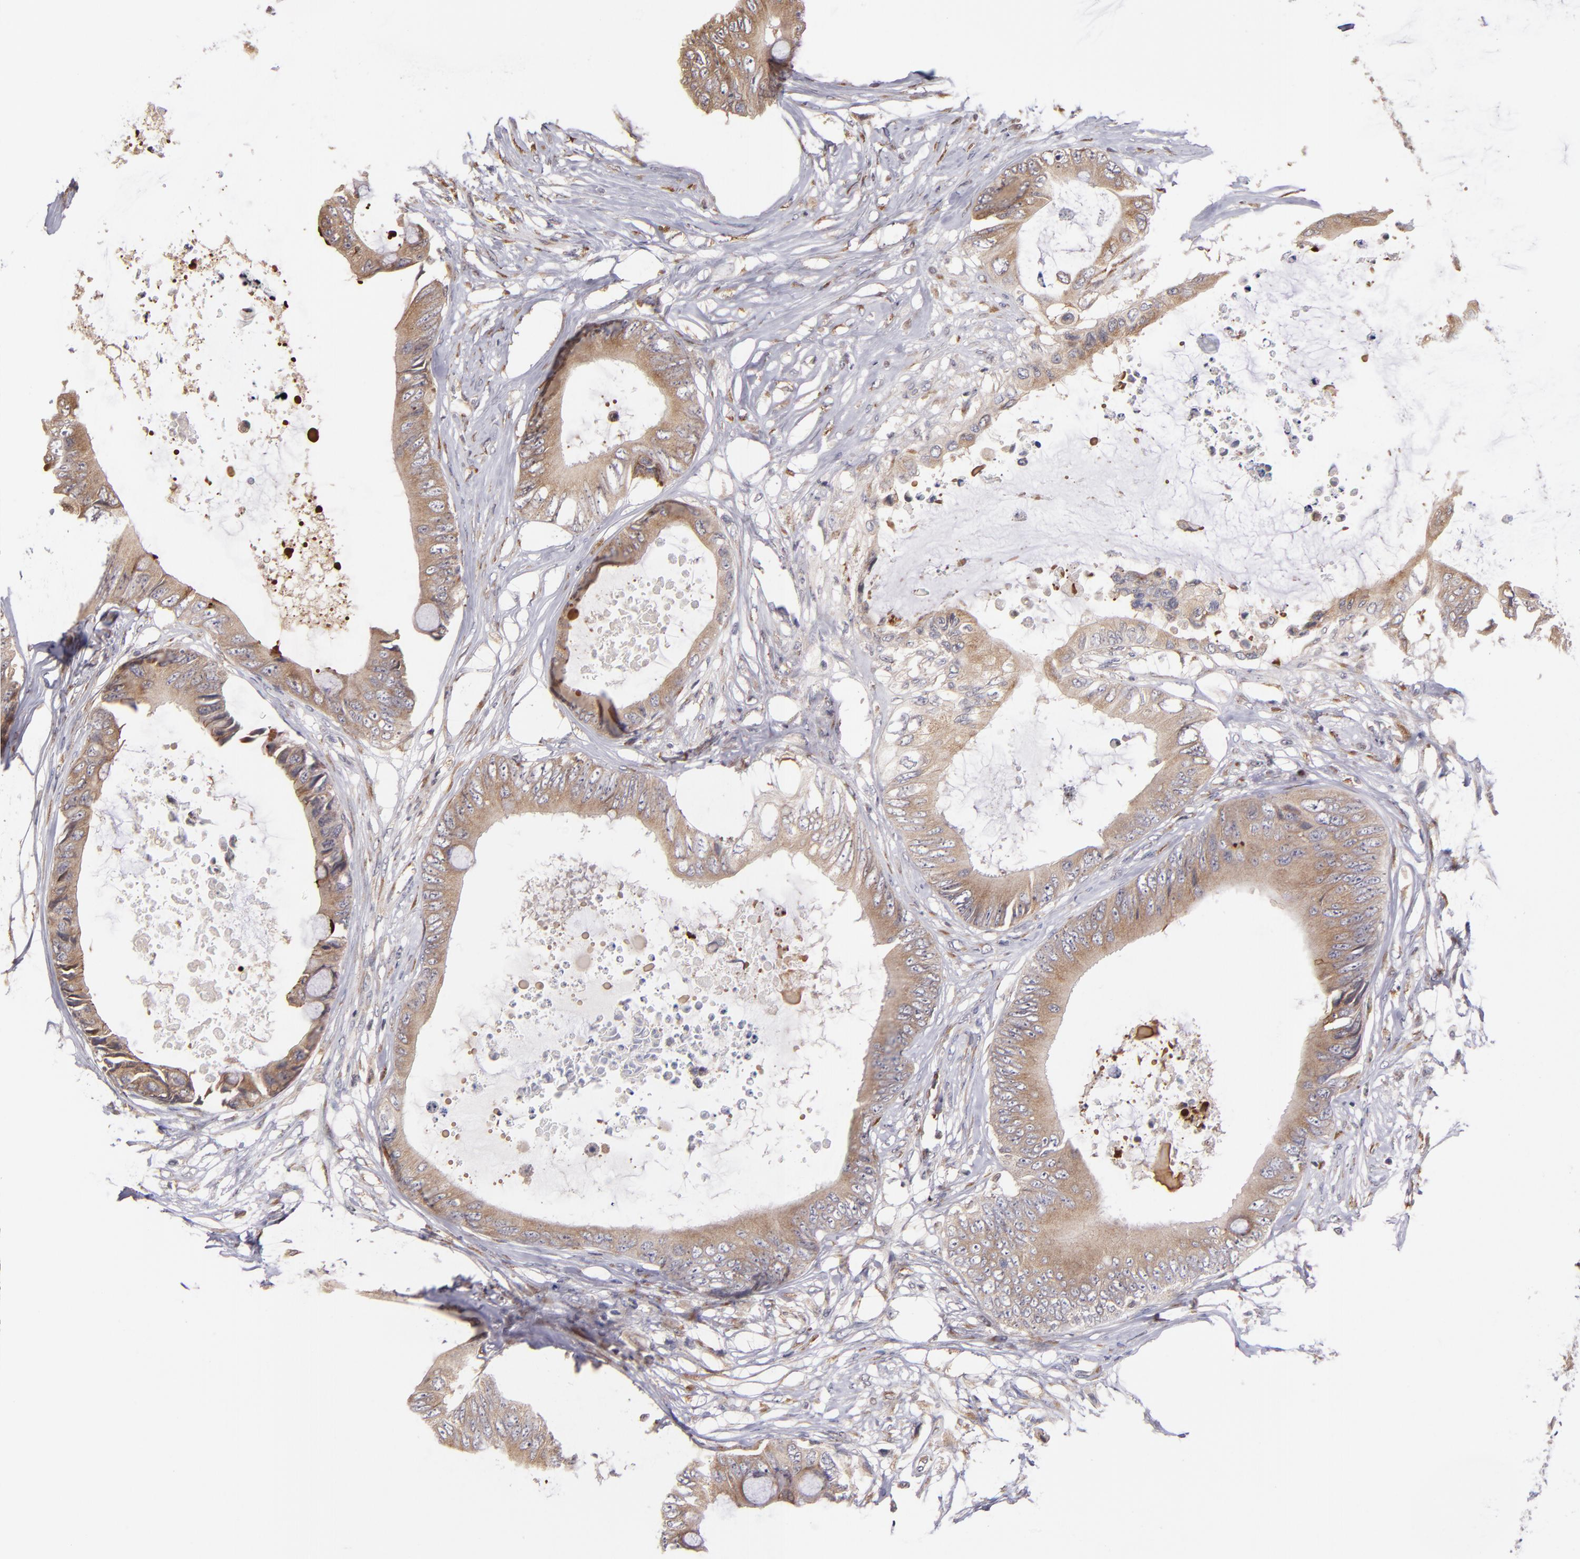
{"staining": {"intensity": "moderate", "quantity": ">75%", "location": "cytoplasmic/membranous"}, "tissue": "colorectal cancer", "cell_type": "Tumor cells", "image_type": "cancer", "snomed": [{"axis": "morphology", "description": "Normal tissue, NOS"}, {"axis": "morphology", "description": "Adenocarcinoma, NOS"}, {"axis": "topography", "description": "Rectum"}, {"axis": "topography", "description": "Peripheral nerve tissue"}], "caption": "IHC staining of colorectal cancer (adenocarcinoma), which reveals medium levels of moderate cytoplasmic/membranous expression in approximately >75% of tumor cells indicating moderate cytoplasmic/membranous protein expression. The staining was performed using DAB (brown) for protein detection and nuclei were counterstained in hematoxylin (blue).", "gene": "CASP1", "patient": {"sex": "female", "age": 77}}